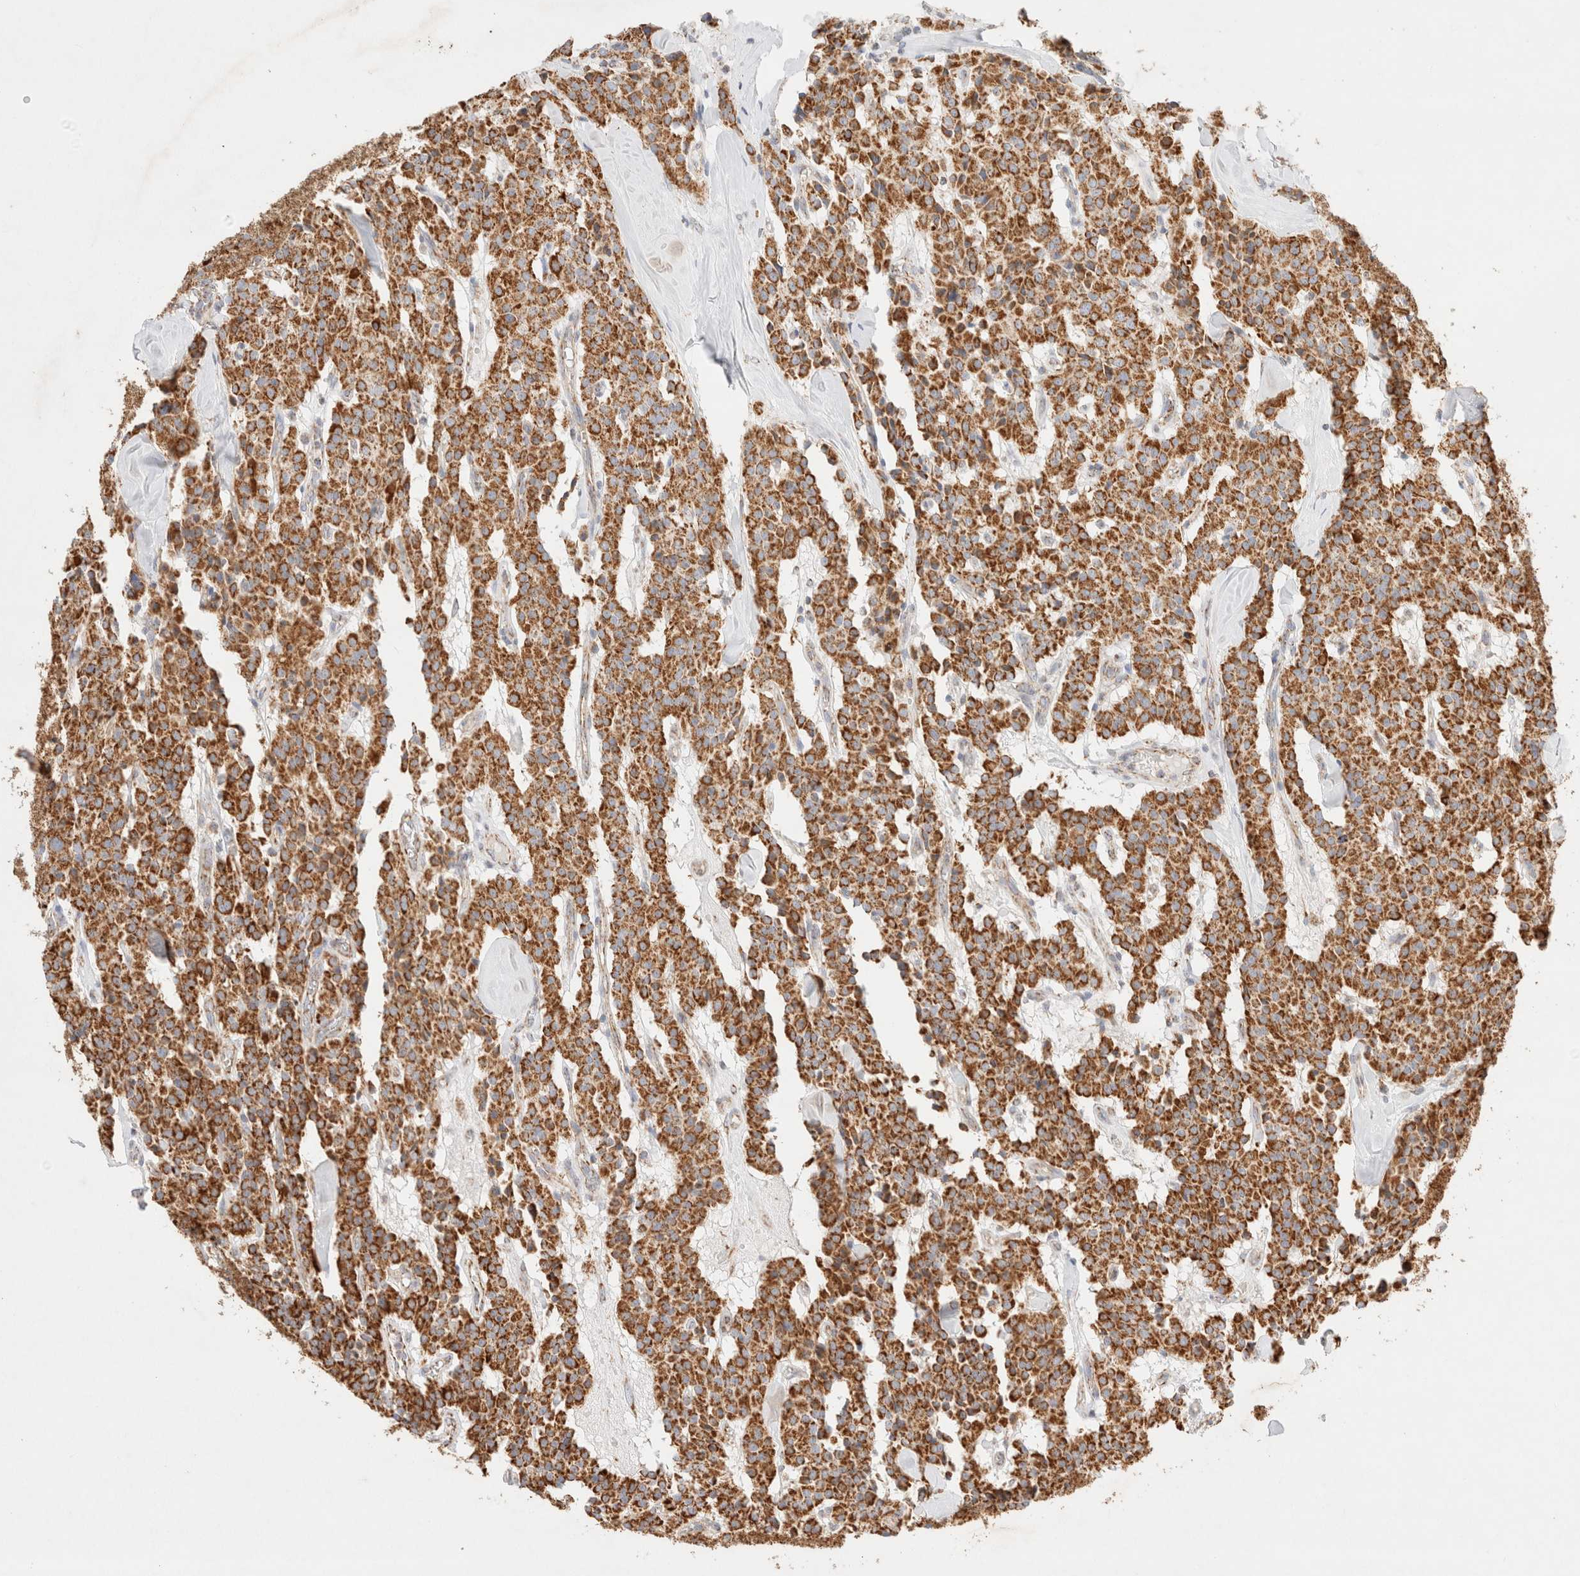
{"staining": {"intensity": "strong", "quantity": ">75%", "location": "cytoplasmic/membranous"}, "tissue": "carcinoid", "cell_type": "Tumor cells", "image_type": "cancer", "snomed": [{"axis": "morphology", "description": "Carcinoid, malignant, NOS"}, {"axis": "topography", "description": "Lung"}], "caption": "Human carcinoid (malignant) stained with a protein marker exhibits strong staining in tumor cells.", "gene": "PHB2", "patient": {"sex": "male", "age": 30}}